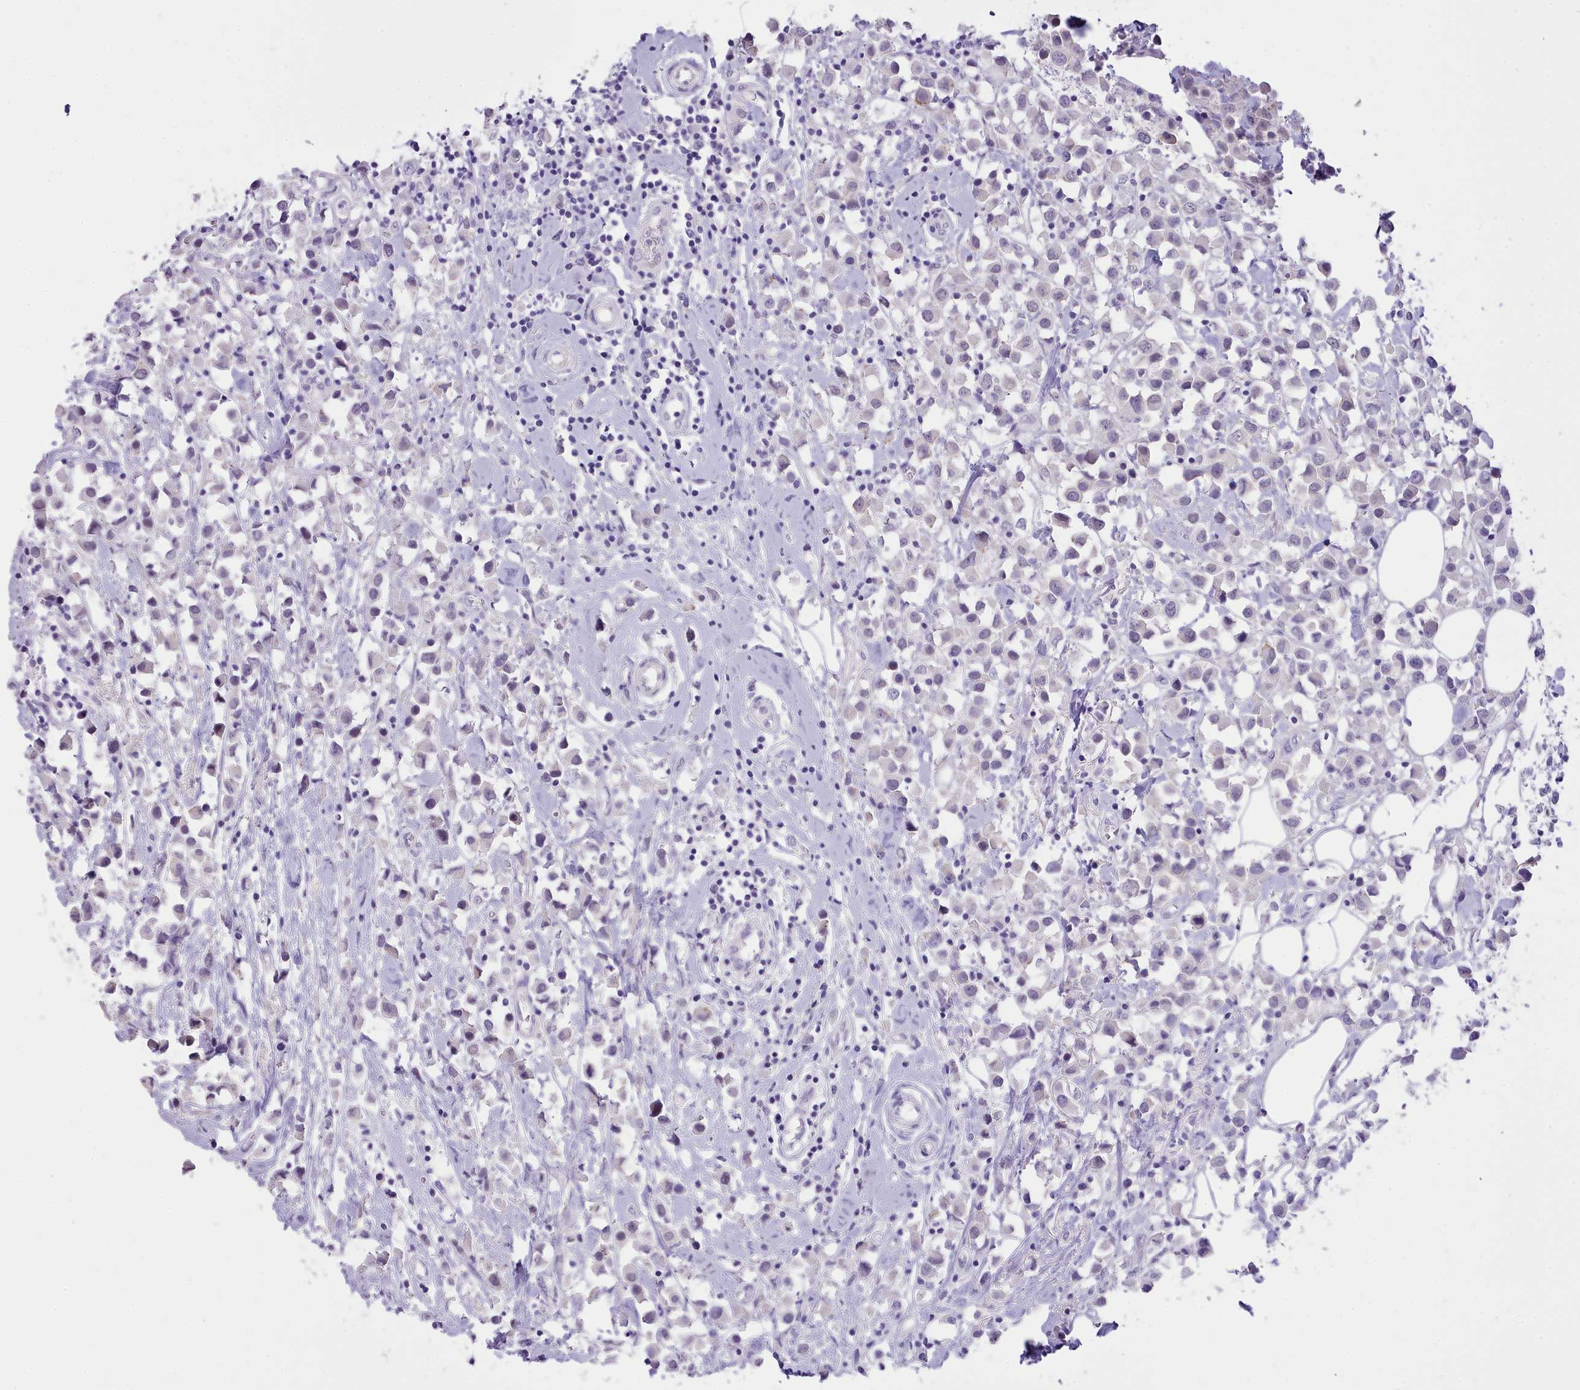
{"staining": {"intensity": "negative", "quantity": "none", "location": "none"}, "tissue": "breast cancer", "cell_type": "Tumor cells", "image_type": "cancer", "snomed": [{"axis": "morphology", "description": "Duct carcinoma"}, {"axis": "topography", "description": "Breast"}], "caption": "Protein analysis of breast cancer reveals no significant staining in tumor cells.", "gene": "LRRC37A", "patient": {"sex": "female", "age": 61}}